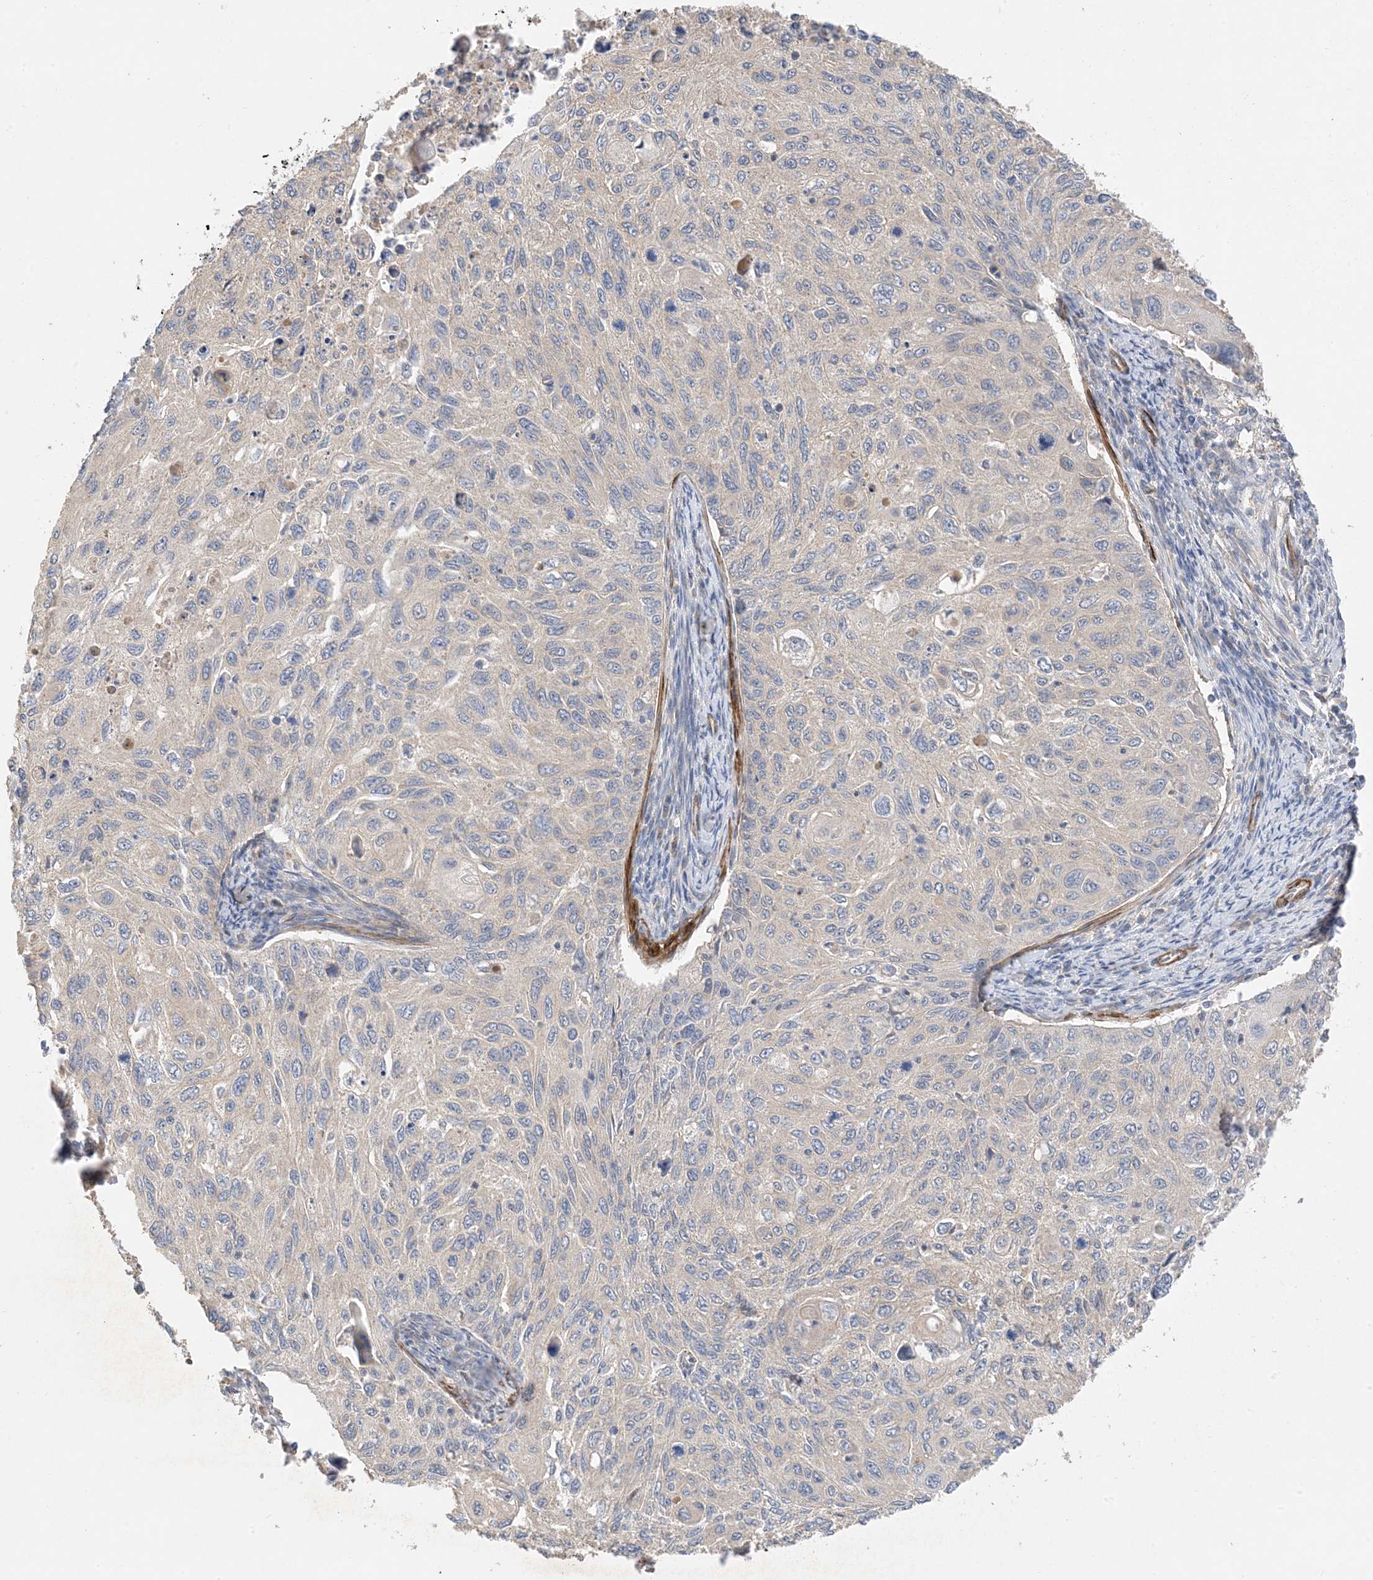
{"staining": {"intensity": "negative", "quantity": "none", "location": "none"}, "tissue": "cervical cancer", "cell_type": "Tumor cells", "image_type": "cancer", "snomed": [{"axis": "morphology", "description": "Squamous cell carcinoma, NOS"}, {"axis": "topography", "description": "Cervix"}], "caption": "DAB (3,3'-diaminobenzidine) immunohistochemical staining of human cervical cancer reveals no significant expression in tumor cells.", "gene": "KIFBP", "patient": {"sex": "female", "age": 70}}